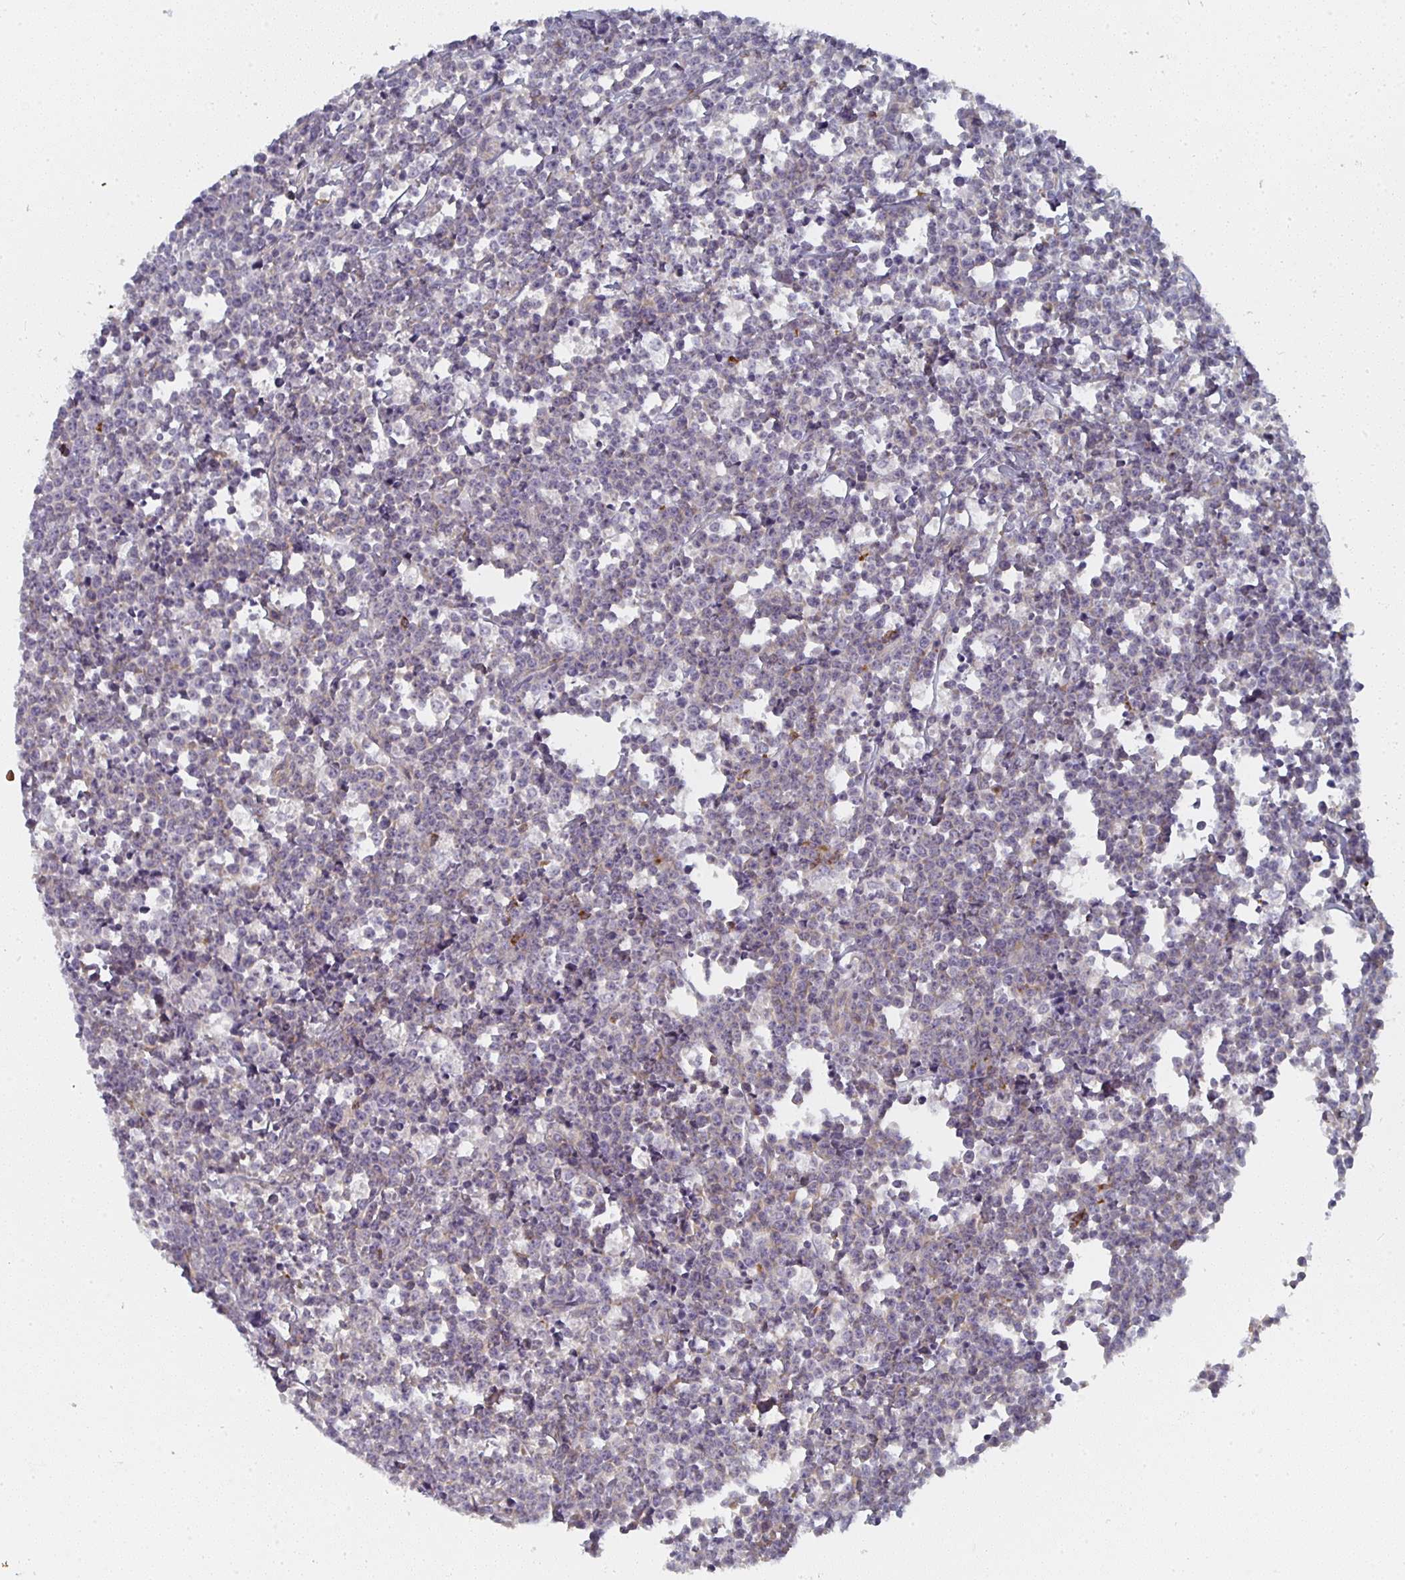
{"staining": {"intensity": "weak", "quantity": "25%-75%", "location": "cytoplasmic/membranous"}, "tissue": "lymphoma", "cell_type": "Tumor cells", "image_type": "cancer", "snomed": [{"axis": "morphology", "description": "Malignant lymphoma, non-Hodgkin's type, High grade"}, {"axis": "topography", "description": "Small intestine"}], "caption": "A high-resolution histopathology image shows immunohistochemistry staining of lymphoma, which demonstrates weak cytoplasmic/membranous positivity in about 25%-75% of tumor cells.", "gene": "CTHRC1", "patient": {"sex": "female", "age": 56}}